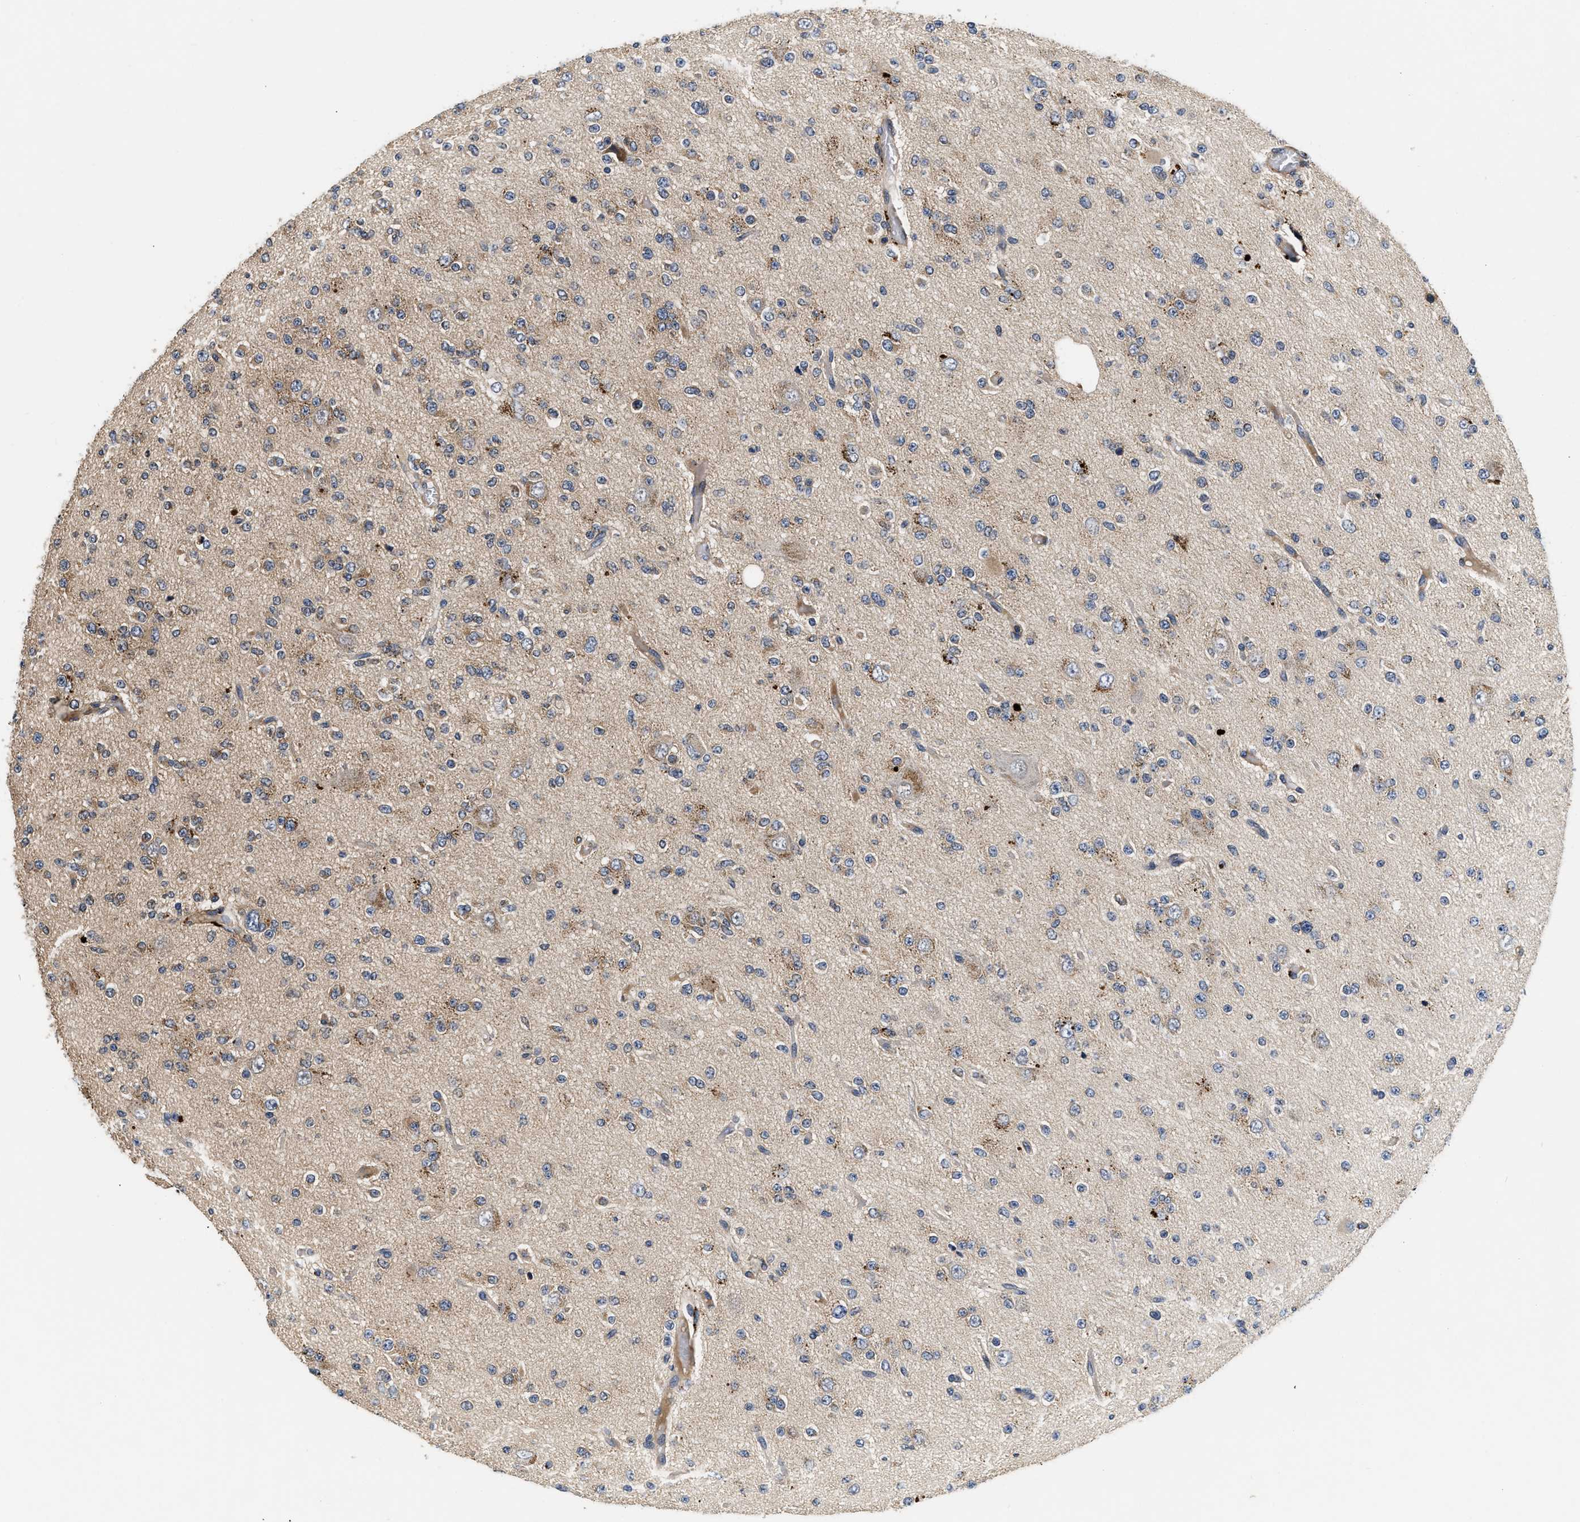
{"staining": {"intensity": "weak", "quantity": "25%-75%", "location": "cytoplasmic/membranous"}, "tissue": "glioma", "cell_type": "Tumor cells", "image_type": "cancer", "snomed": [{"axis": "morphology", "description": "Glioma, malignant, Low grade"}, {"axis": "topography", "description": "Brain"}], "caption": "Immunohistochemical staining of human malignant glioma (low-grade) reveals low levels of weak cytoplasmic/membranous protein expression in approximately 25%-75% of tumor cells.", "gene": "NME6", "patient": {"sex": "male", "age": 38}}